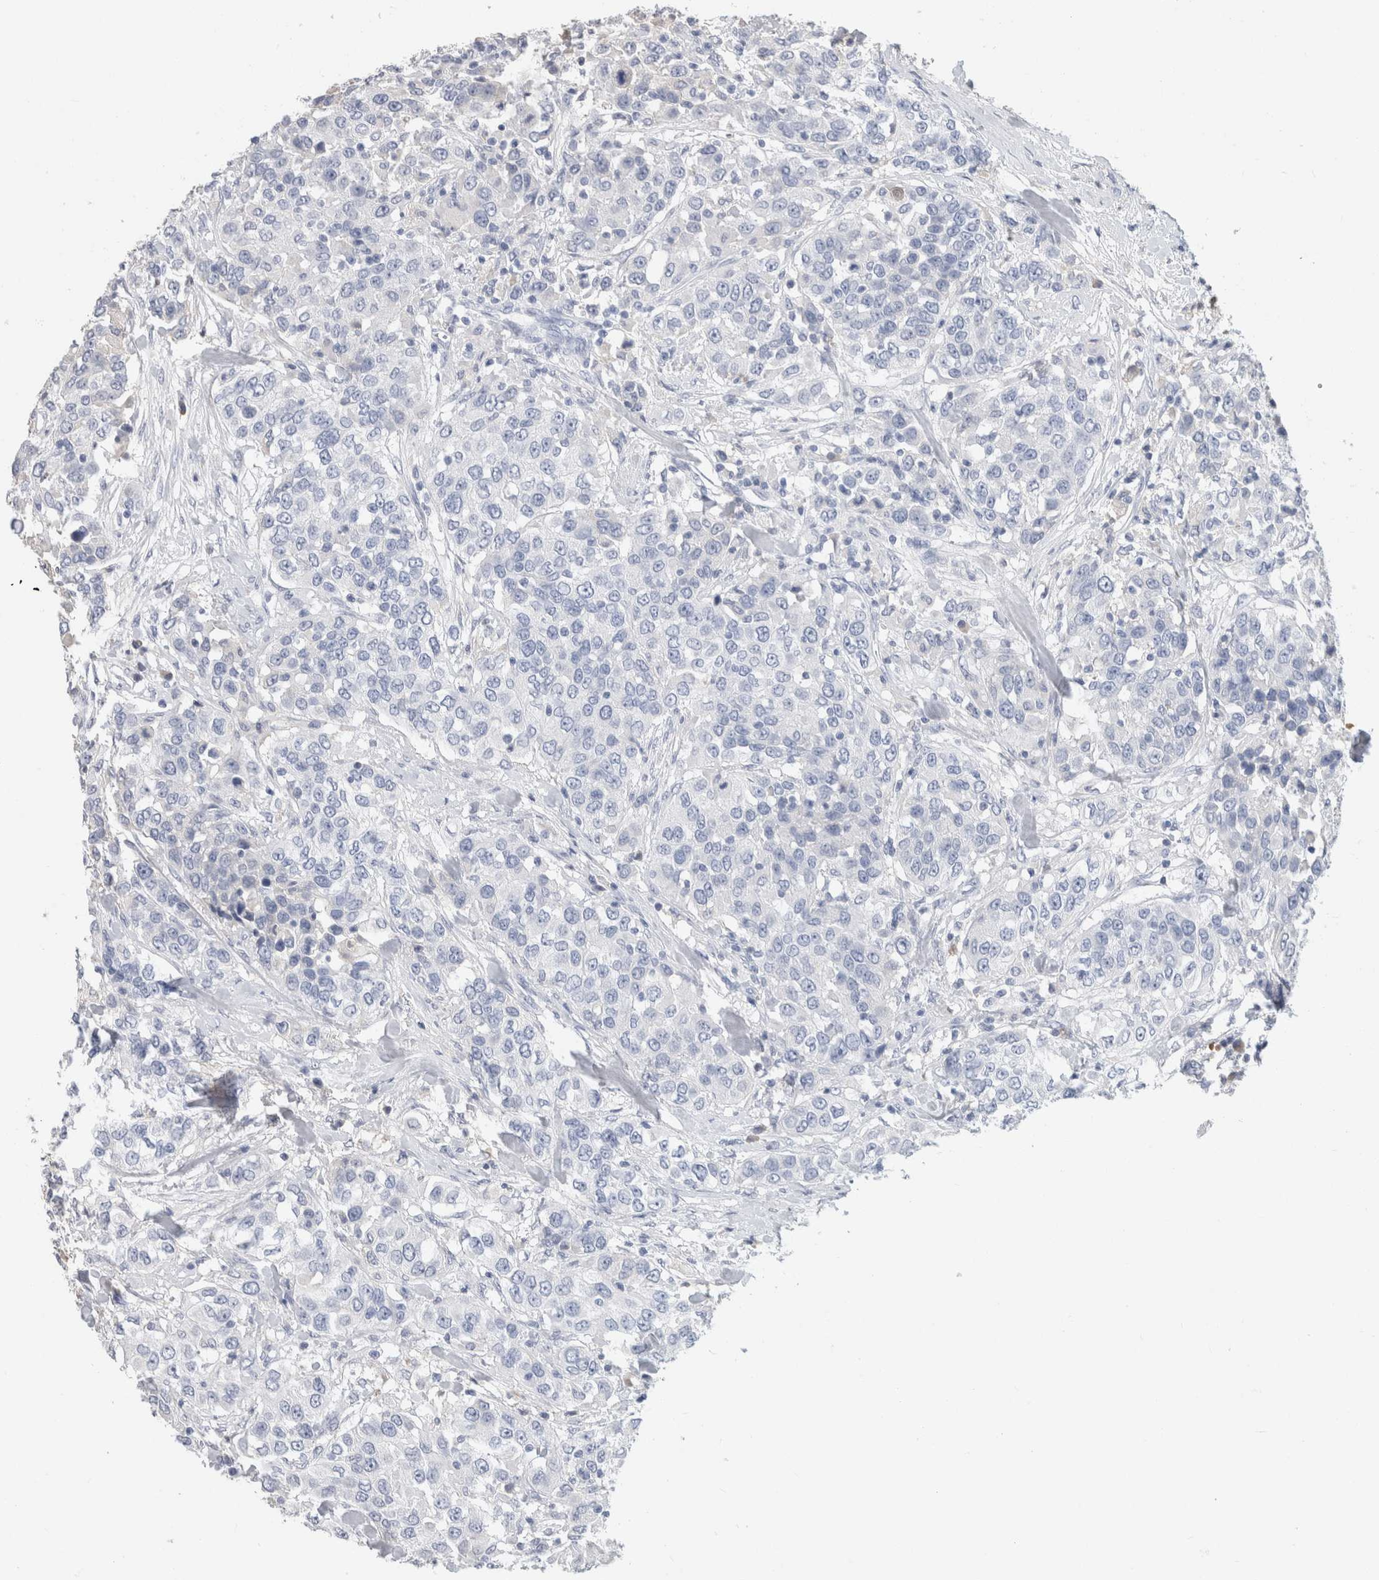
{"staining": {"intensity": "negative", "quantity": "none", "location": "none"}, "tissue": "urothelial cancer", "cell_type": "Tumor cells", "image_type": "cancer", "snomed": [{"axis": "morphology", "description": "Urothelial carcinoma, High grade"}, {"axis": "topography", "description": "Urinary bladder"}], "caption": "This is an IHC histopathology image of urothelial carcinoma (high-grade). There is no positivity in tumor cells.", "gene": "SCGB1A1", "patient": {"sex": "female", "age": 80}}